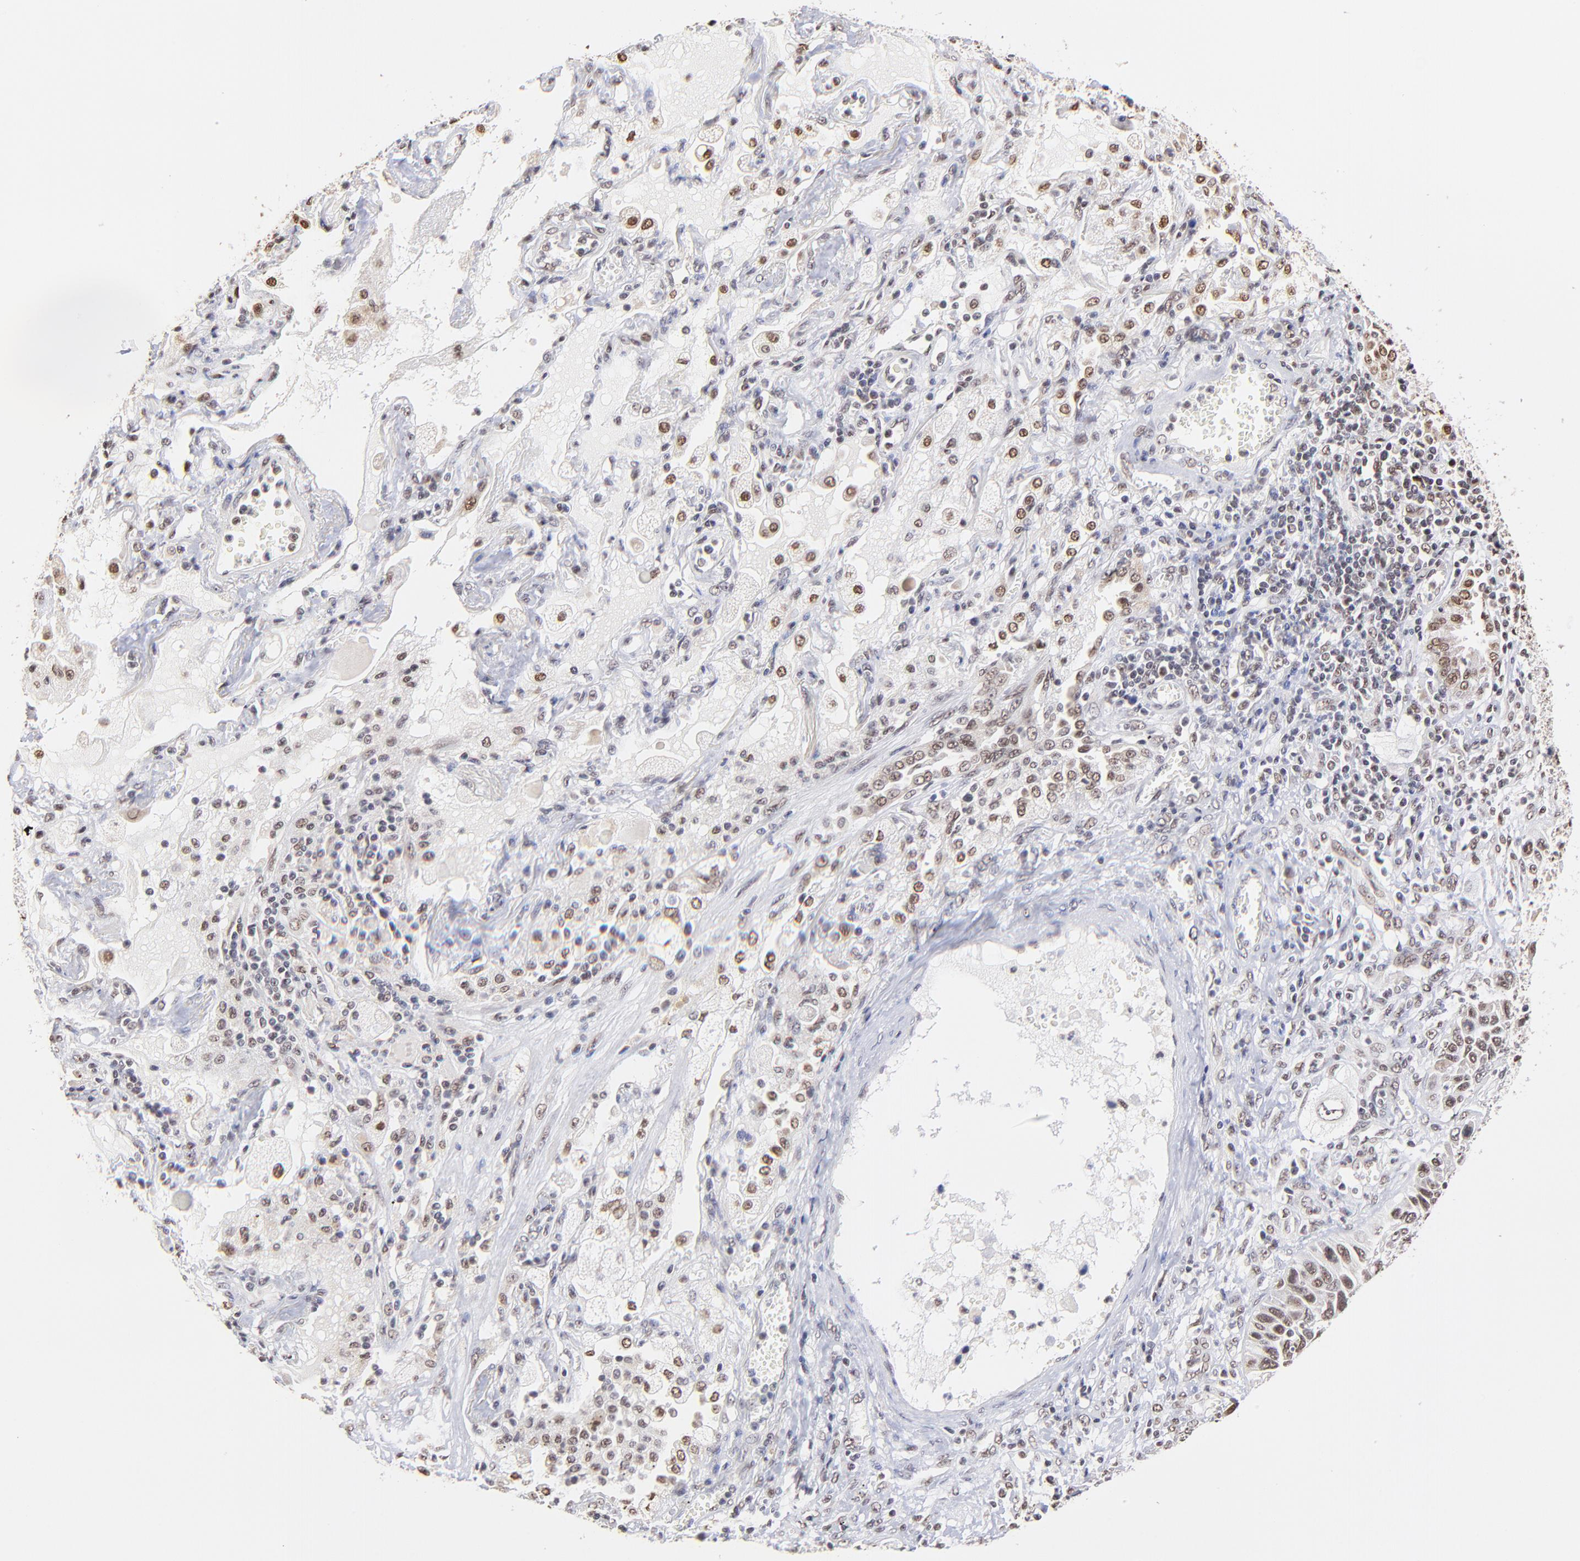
{"staining": {"intensity": "weak", "quantity": ">75%", "location": "nuclear"}, "tissue": "lung cancer", "cell_type": "Tumor cells", "image_type": "cancer", "snomed": [{"axis": "morphology", "description": "Squamous cell carcinoma, NOS"}, {"axis": "topography", "description": "Lung"}], "caption": "Protein expression analysis of human lung cancer reveals weak nuclear positivity in about >75% of tumor cells.", "gene": "ZNF670", "patient": {"sex": "female", "age": 76}}